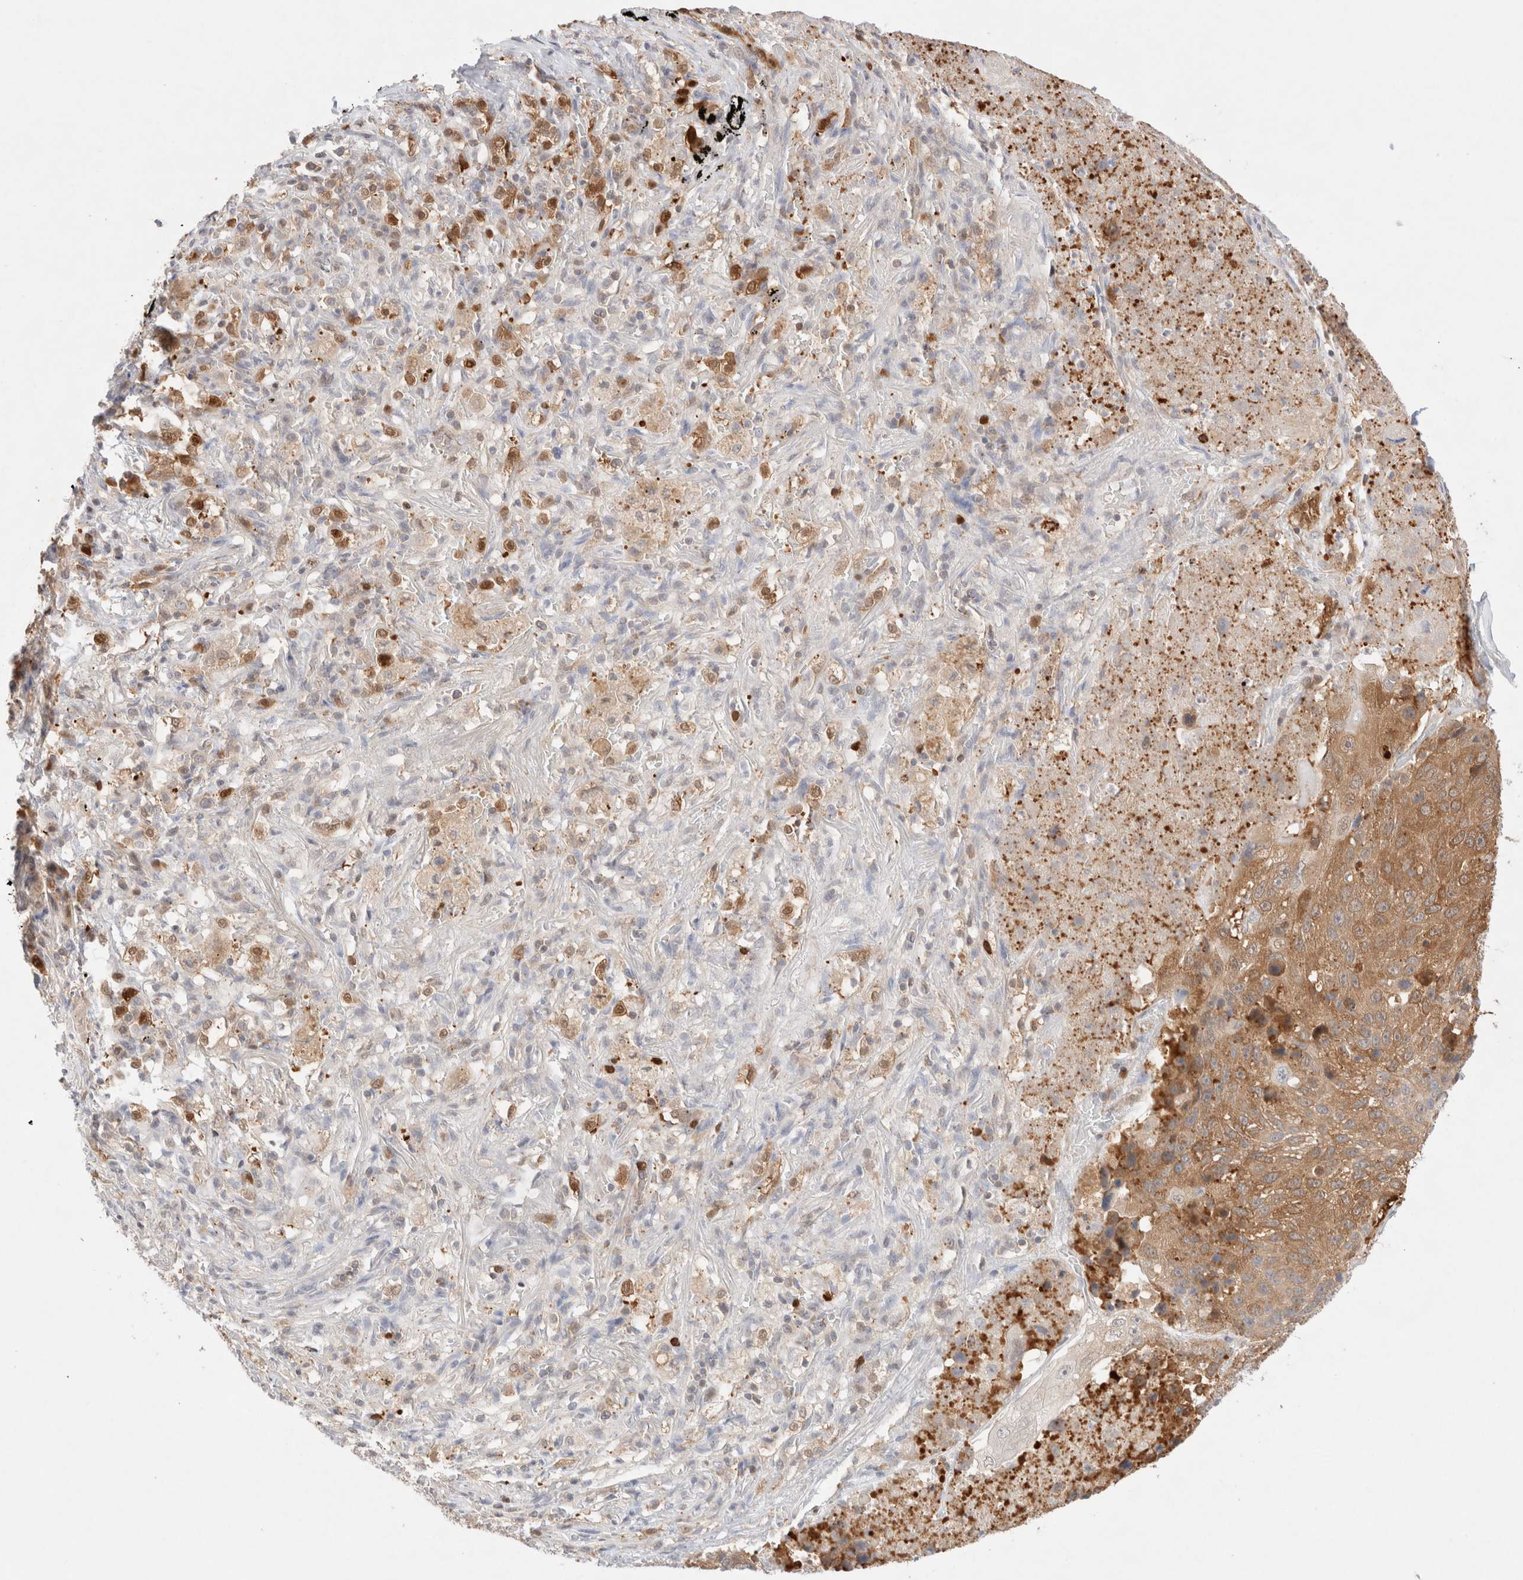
{"staining": {"intensity": "moderate", "quantity": ">75%", "location": "cytoplasmic/membranous"}, "tissue": "lung cancer", "cell_type": "Tumor cells", "image_type": "cancer", "snomed": [{"axis": "morphology", "description": "Squamous cell carcinoma, NOS"}, {"axis": "topography", "description": "Lung"}], "caption": "Tumor cells reveal medium levels of moderate cytoplasmic/membranous positivity in about >75% of cells in squamous cell carcinoma (lung).", "gene": "STARD10", "patient": {"sex": "male", "age": 61}}